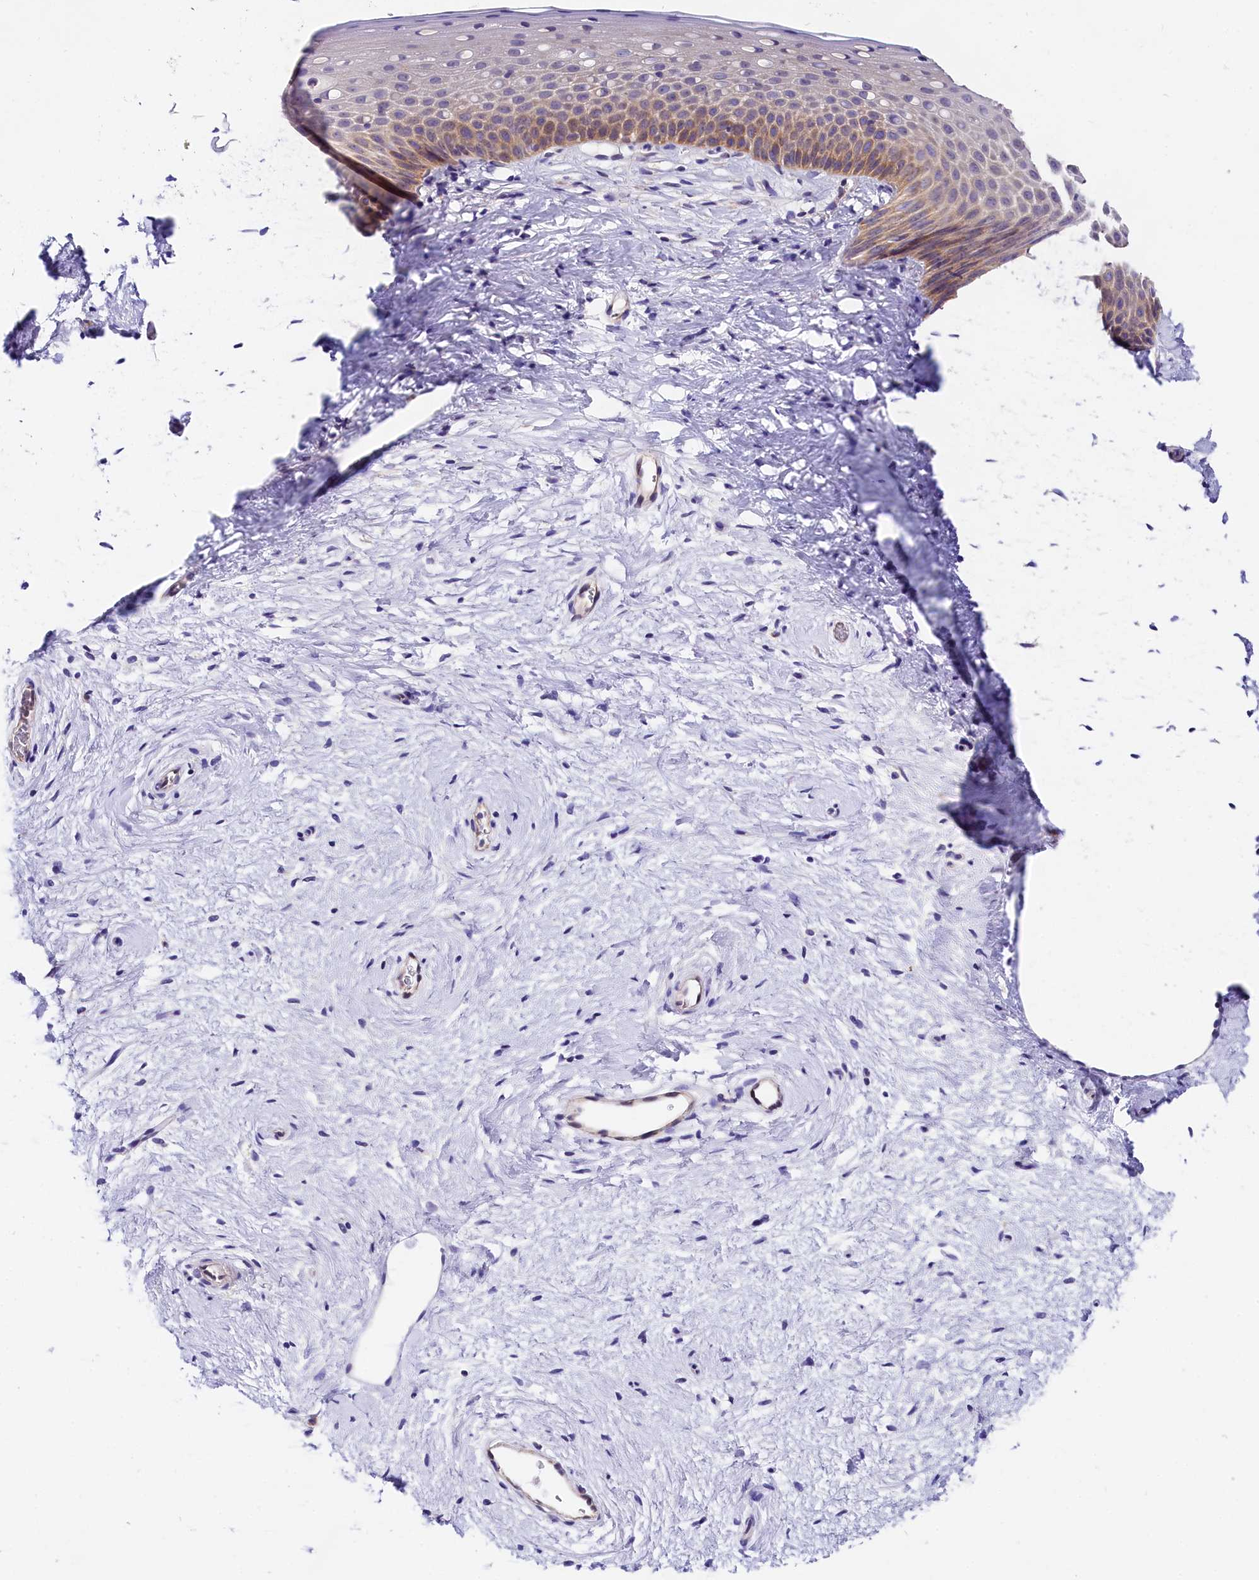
{"staining": {"intensity": "negative", "quantity": "none", "location": "none"}, "tissue": "cervix", "cell_type": "Glandular cells", "image_type": "normal", "snomed": [{"axis": "morphology", "description": "Normal tissue, NOS"}, {"axis": "topography", "description": "Cervix"}], "caption": "The photomicrograph shows no significant positivity in glandular cells of cervix.", "gene": "OAS3", "patient": {"sex": "female", "age": 57}}